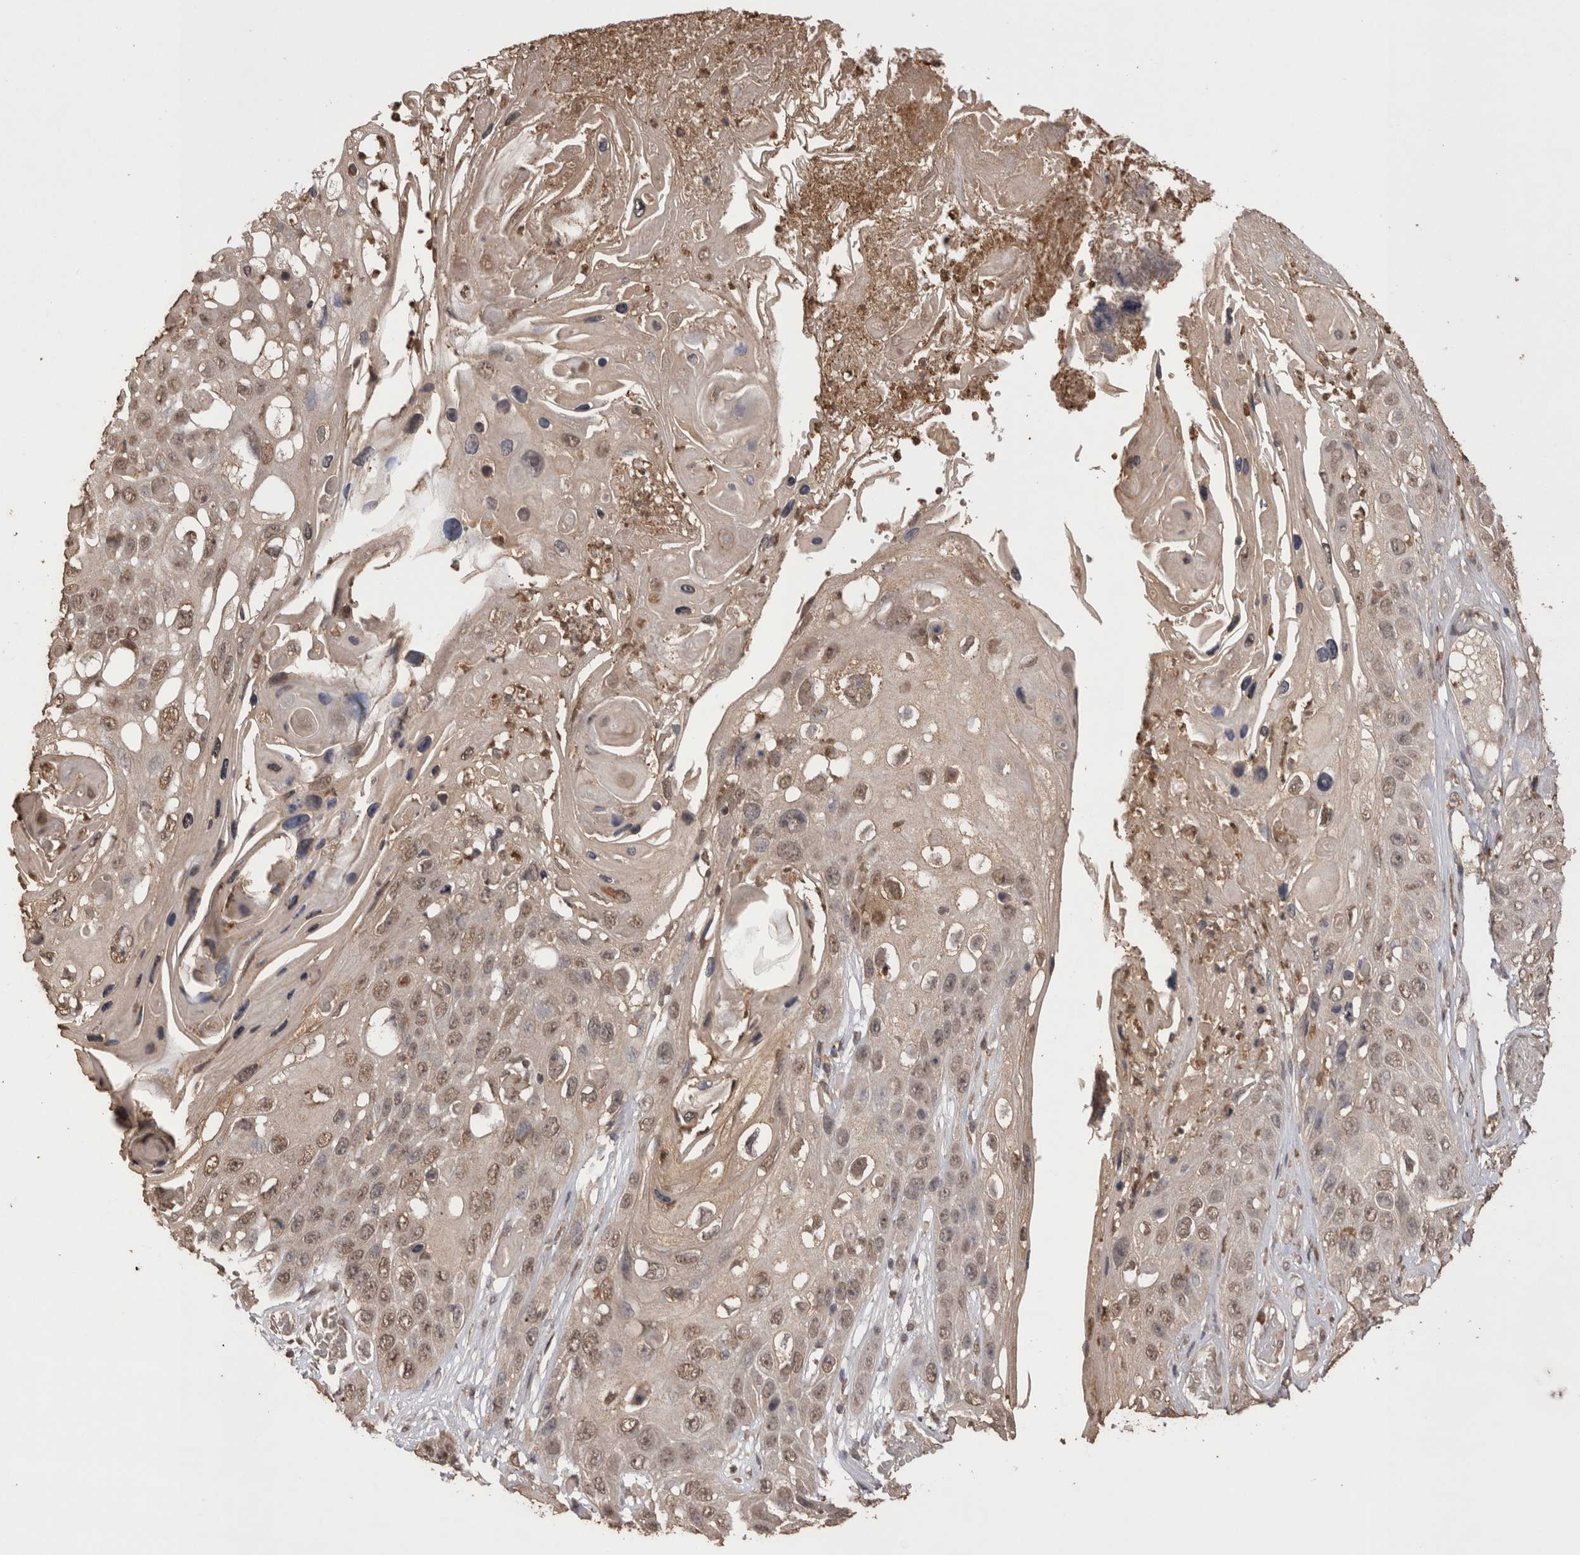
{"staining": {"intensity": "weak", "quantity": ">75%", "location": "nuclear"}, "tissue": "skin cancer", "cell_type": "Tumor cells", "image_type": "cancer", "snomed": [{"axis": "morphology", "description": "Squamous cell carcinoma, NOS"}, {"axis": "topography", "description": "Skin"}], "caption": "An image showing weak nuclear expression in about >75% of tumor cells in skin cancer (squamous cell carcinoma), as visualized by brown immunohistochemical staining.", "gene": "GRK5", "patient": {"sex": "male", "age": 55}}